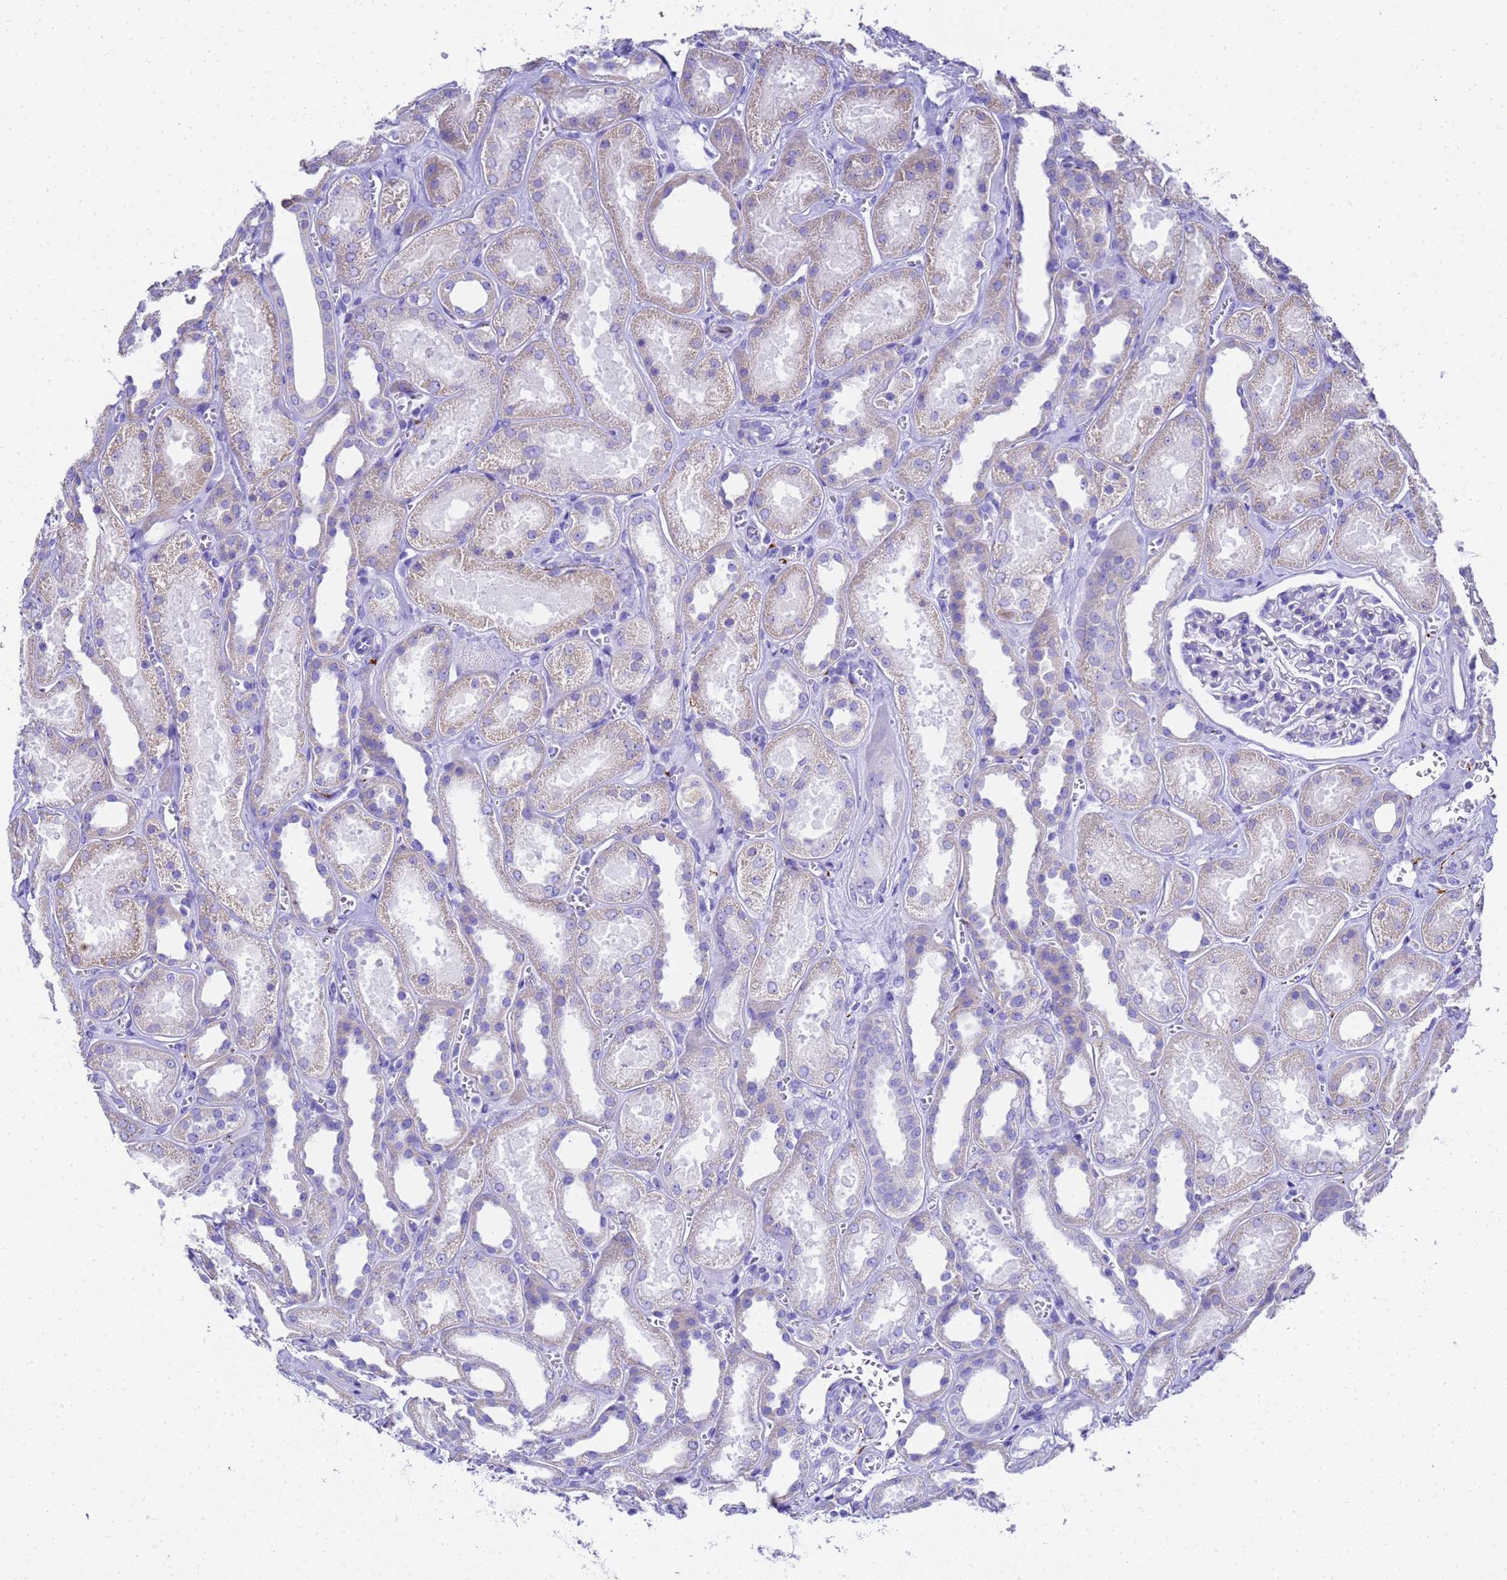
{"staining": {"intensity": "negative", "quantity": "none", "location": "none"}, "tissue": "kidney", "cell_type": "Cells in glomeruli", "image_type": "normal", "snomed": [{"axis": "morphology", "description": "Normal tissue, NOS"}, {"axis": "morphology", "description": "Adenocarcinoma, NOS"}, {"axis": "topography", "description": "Kidney"}], "caption": "Protein analysis of benign kidney shows no significant staining in cells in glomeruli.", "gene": "FAM72A", "patient": {"sex": "female", "age": 68}}